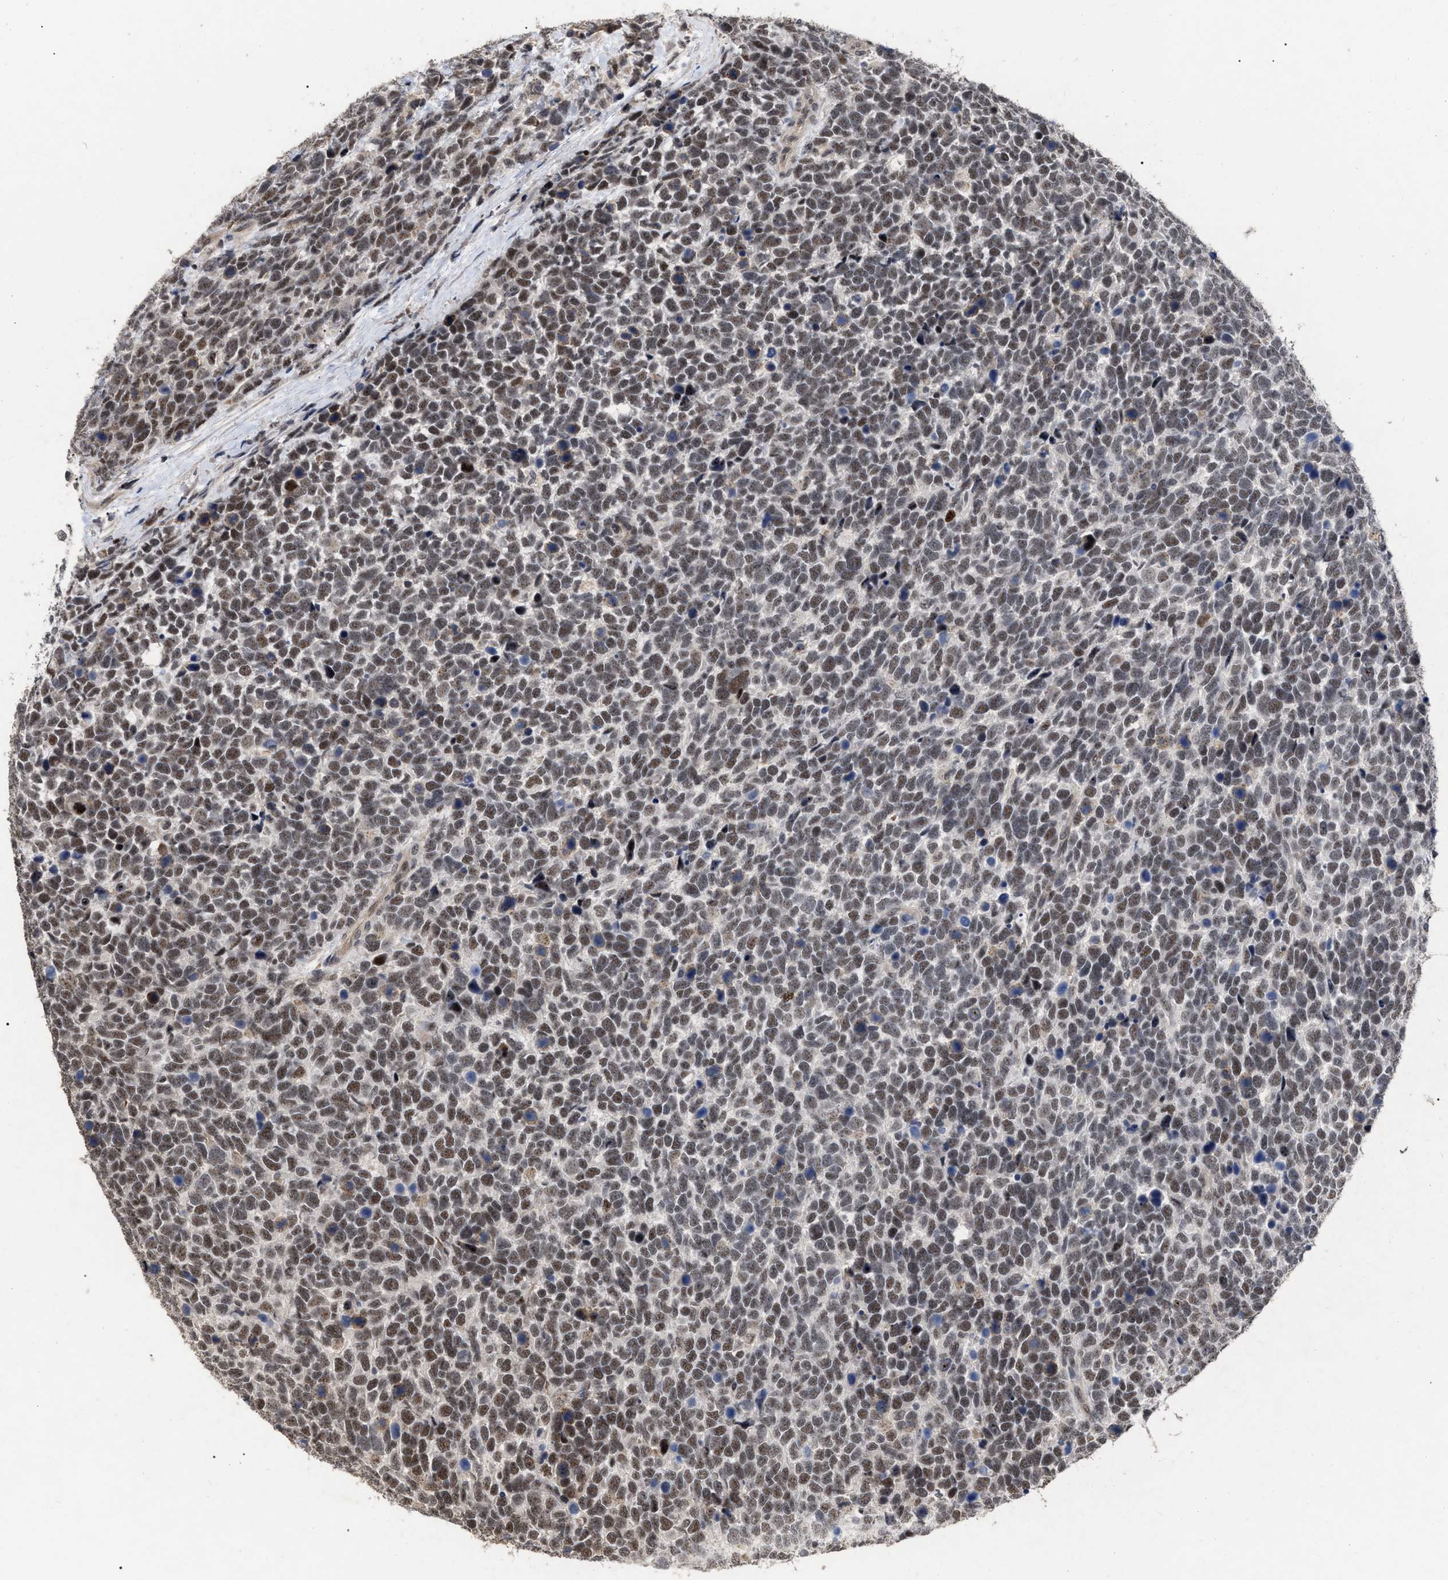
{"staining": {"intensity": "moderate", "quantity": ">75%", "location": "nuclear"}, "tissue": "urothelial cancer", "cell_type": "Tumor cells", "image_type": "cancer", "snomed": [{"axis": "morphology", "description": "Urothelial carcinoma, High grade"}, {"axis": "topography", "description": "Urinary bladder"}], "caption": "Tumor cells exhibit moderate nuclear expression in approximately >75% of cells in urothelial cancer. The staining was performed using DAB (3,3'-diaminobenzidine), with brown indicating positive protein expression. Nuclei are stained blue with hematoxylin.", "gene": "JAZF1", "patient": {"sex": "female", "age": 82}}